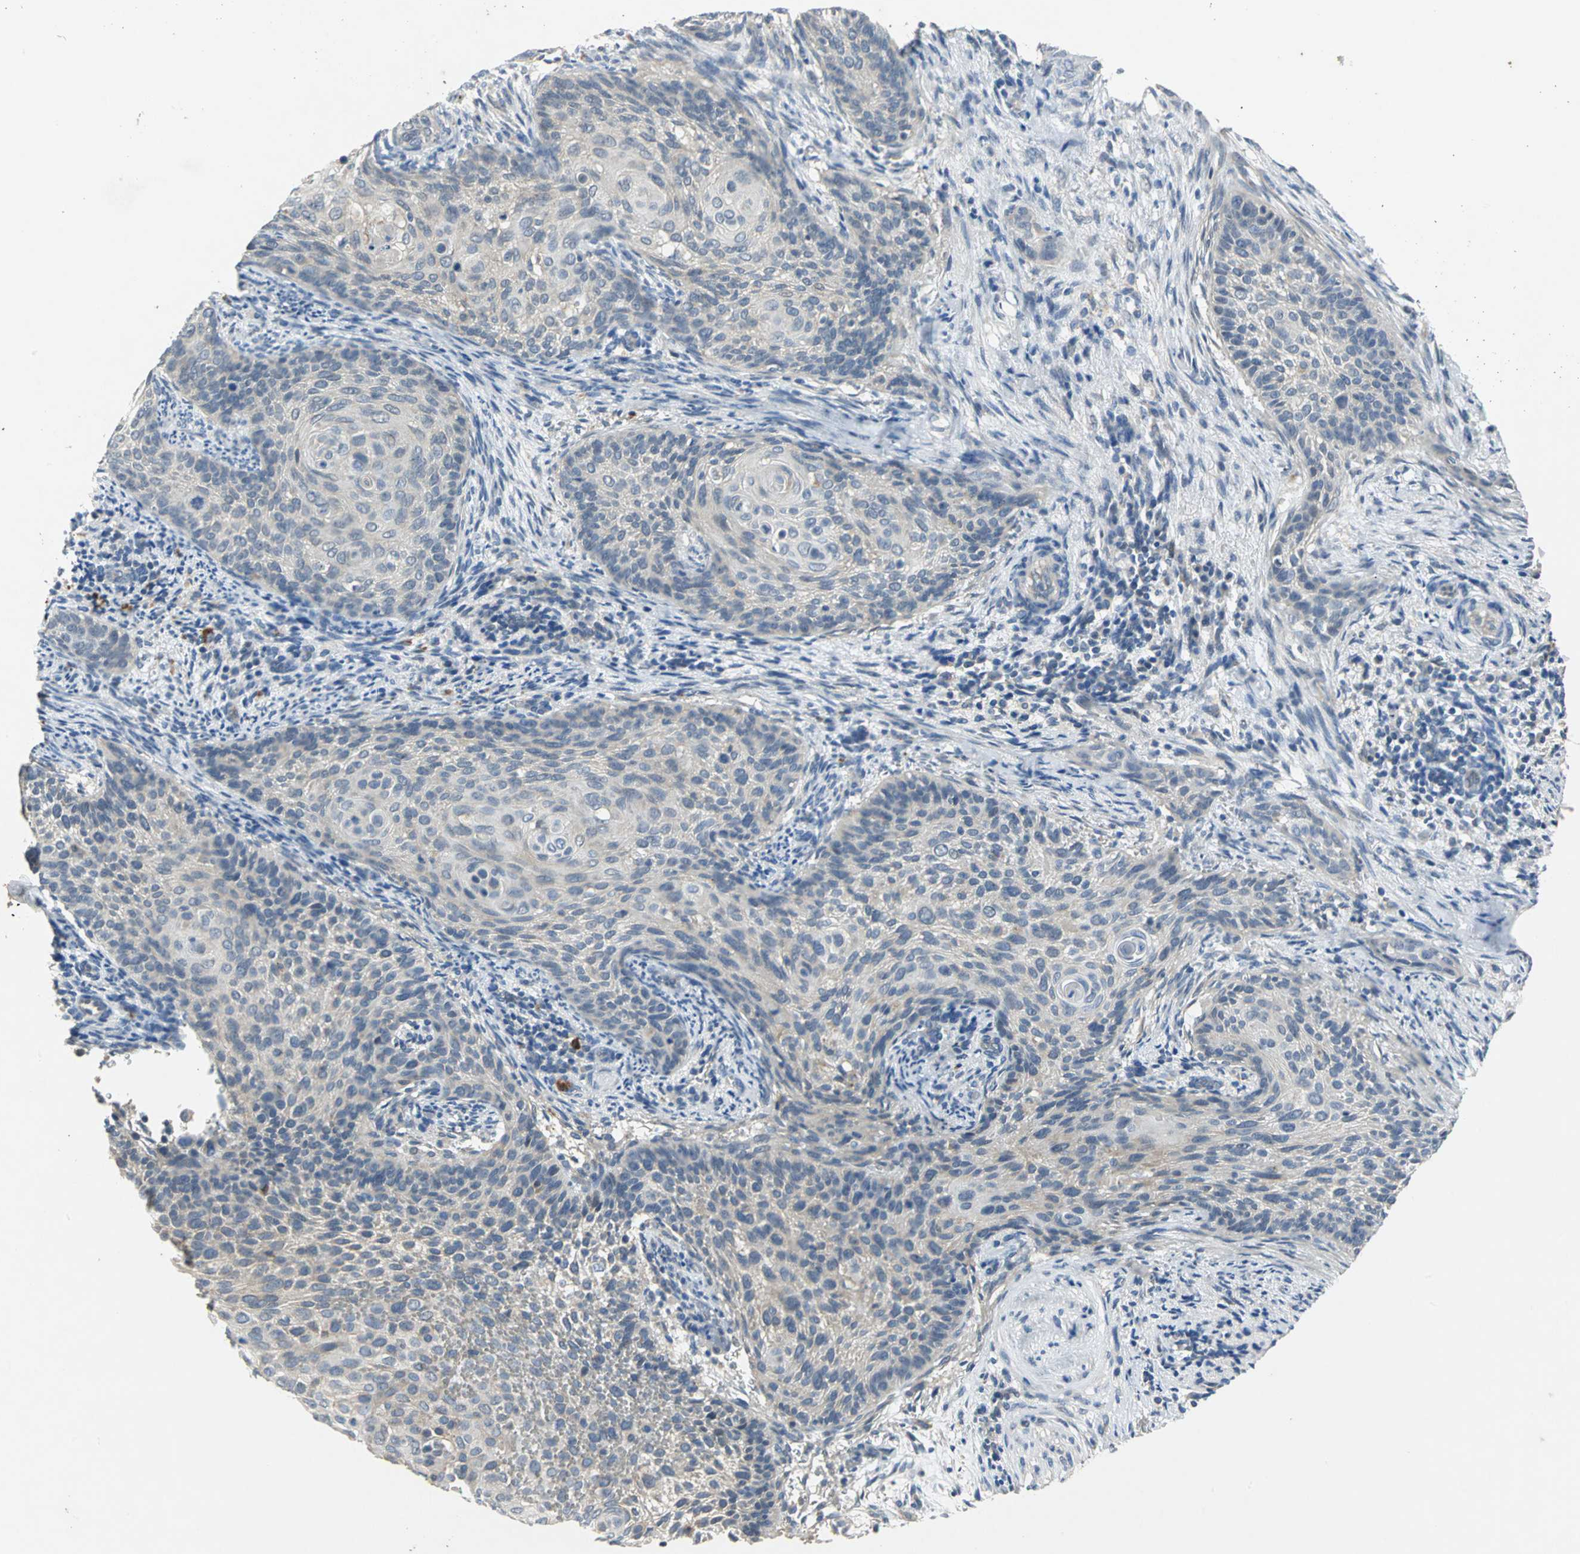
{"staining": {"intensity": "negative", "quantity": "none", "location": "none"}, "tissue": "cervical cancer", "cell_type": "Tumor cells", "image_type": "cancer", "snomed": [{"axis": "morphology", "description": "Squamous cell carcinoma, NOS"}, {"axis": "topography", "description": "Cervix"}], "caption": "Tumor cells show no significant expression in cervical cancer.", "gene": "IL17RB", "patient": {"sex": "female", "age": 33}}